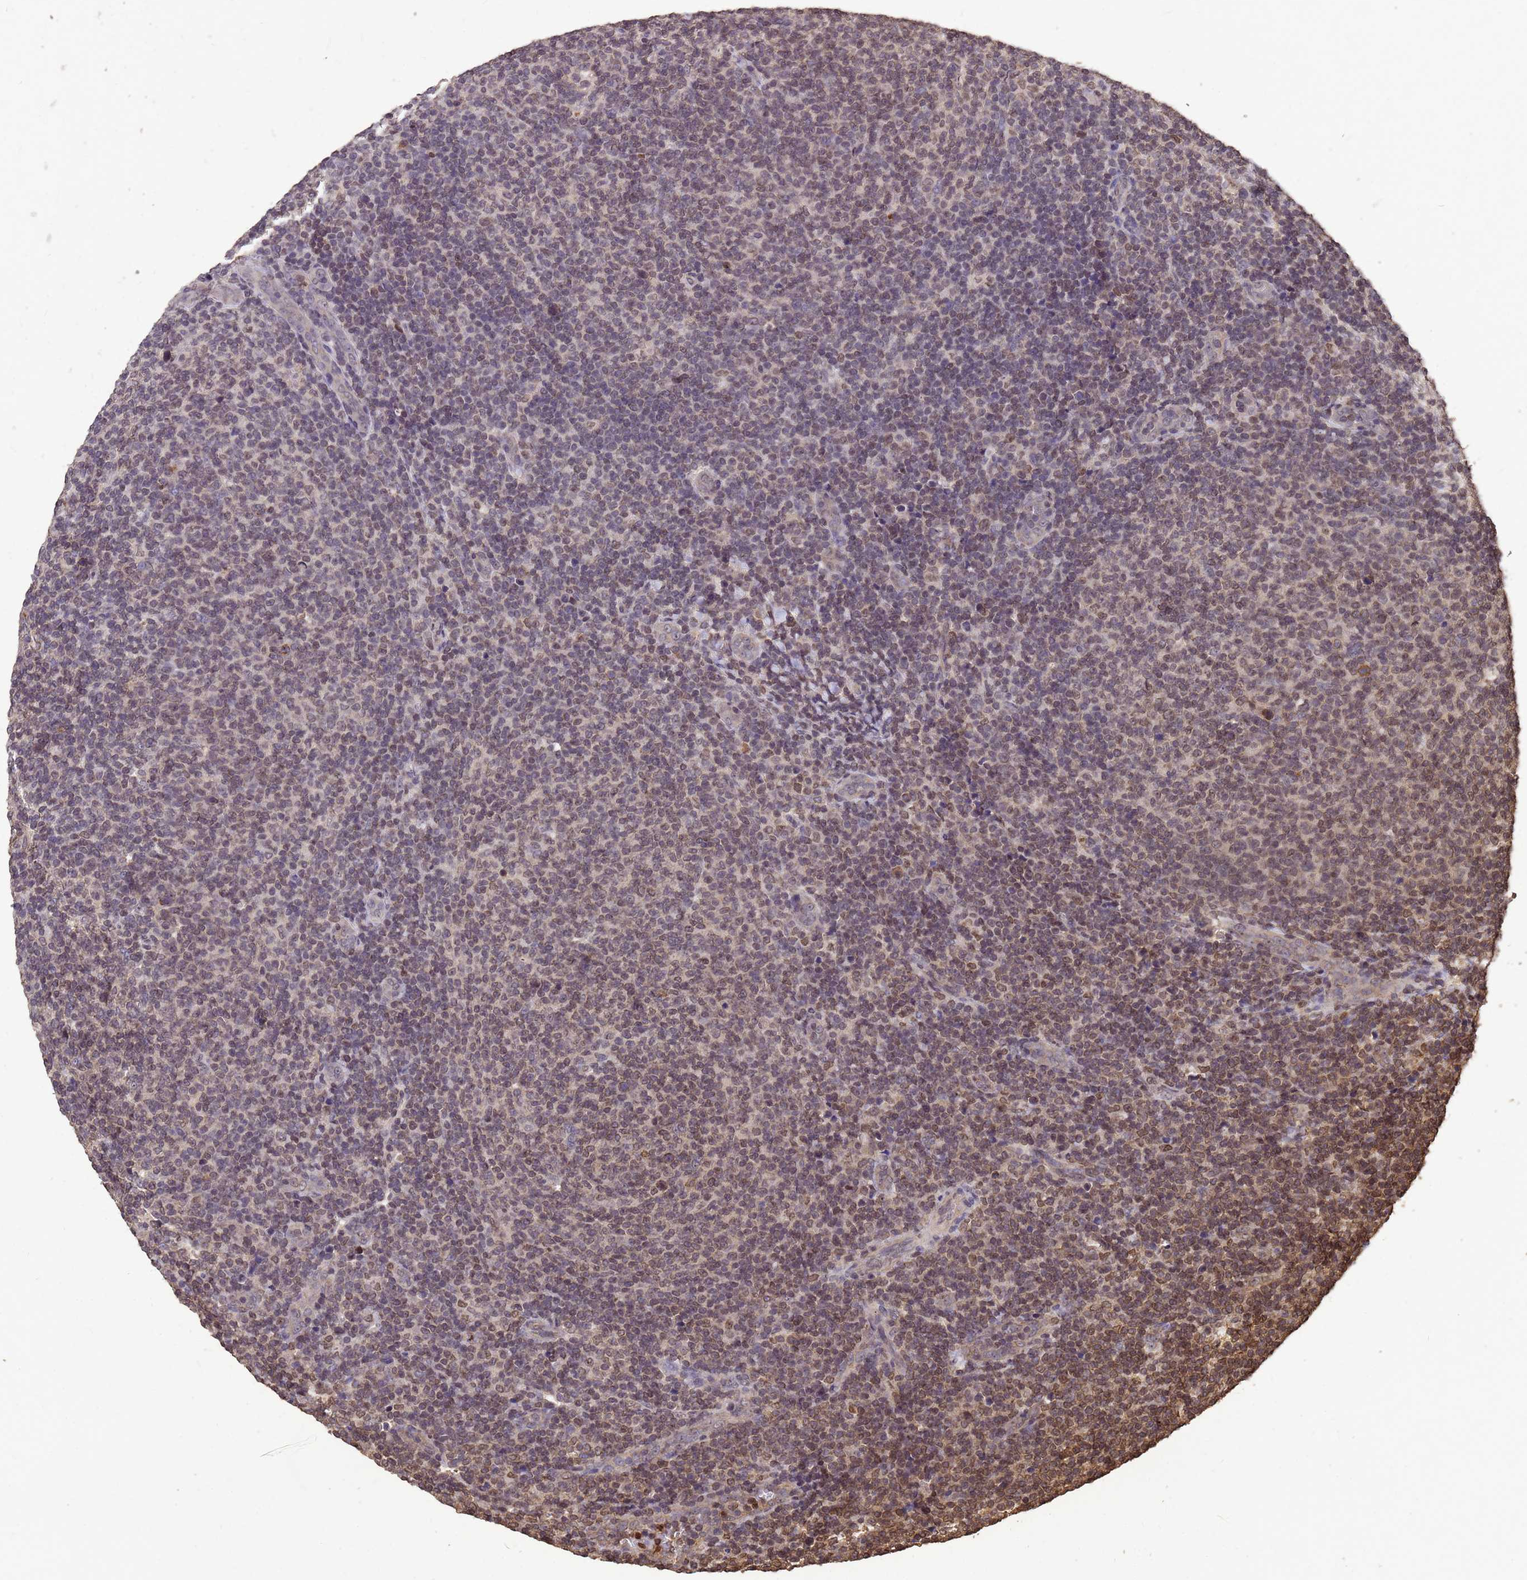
{"staining": {"intensity": "moderate", "quantity": "25%-75%", "location": "cytoplasmic/membranous,nuclear"}, "tissue": "lymphoma", "cell_type": "Tumor cells", "image_type": "cancer", "snomed": [{"axis": "morphology", "description": "Malignant lymphoma, non-Hodgkin's type, Low grade"}, {"axis": "topography", "description": "Lymph node"}], "caption": "Immunohistochemical staining of human lymphoma exhibits medium levels of moderate cytoplasmic/membranous and nuclear positivity in about 25%-75% of tumor cells.", "gene": "C1orf35", "patient": {"sex": "male", "age": 66}}